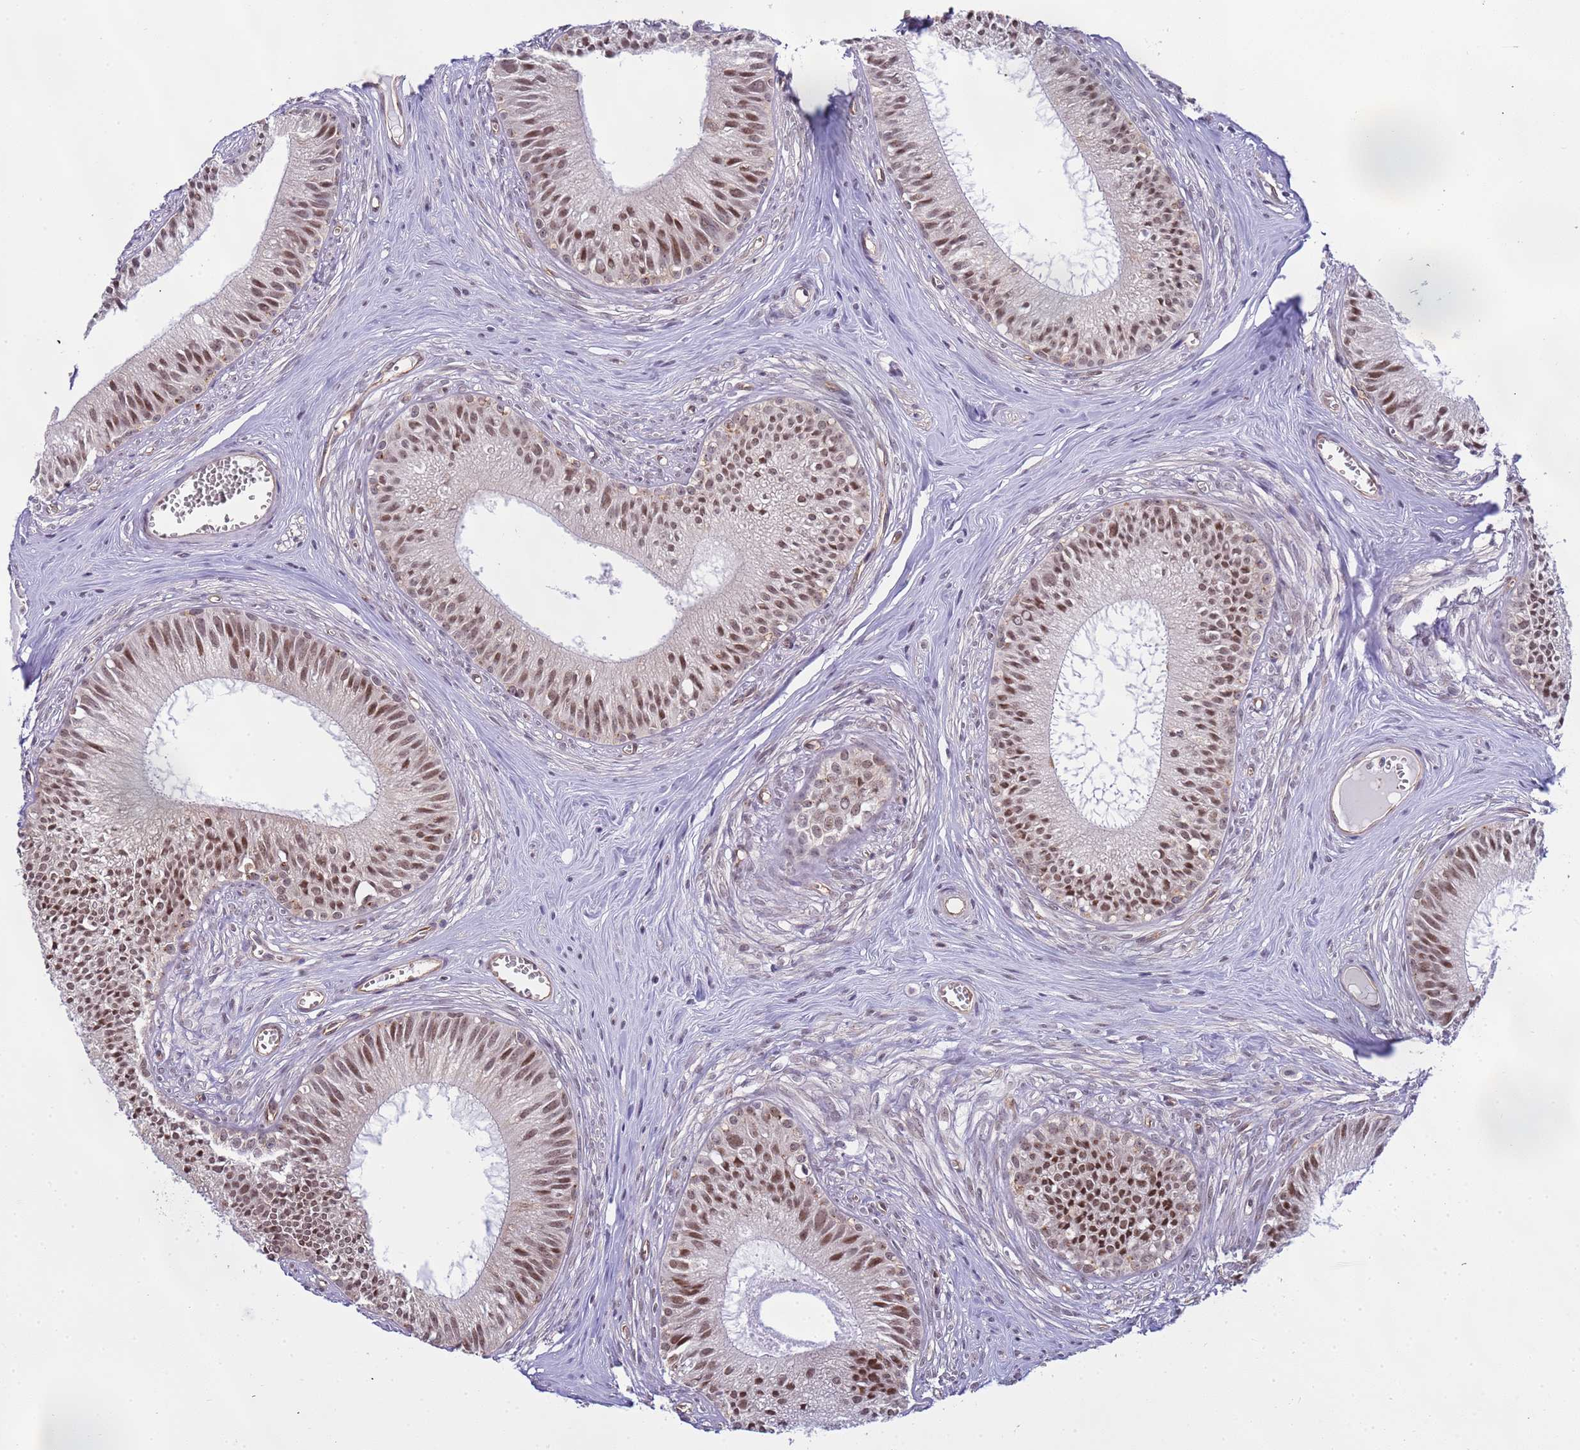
{"staining": {"intensity": "moderate", "quantity": ">75%", "location": "nuclear"}, "tissue": "epididymis", "cell_type": "Glandular cells", "image_type": "normal", "snomed": [{"axis": "morphology", "description": "Normal tissue, NOS"}, {"axis": "topography", "description": "Epididymis"}], "caption": "Protein expression by immunohistochemistry (IHC) exhibits moderate nuclear staining in approximately >75% of glandular cells in normal epididymis.", "gene": "EMC2", "patient": {"sex": "male", "age": 36}}